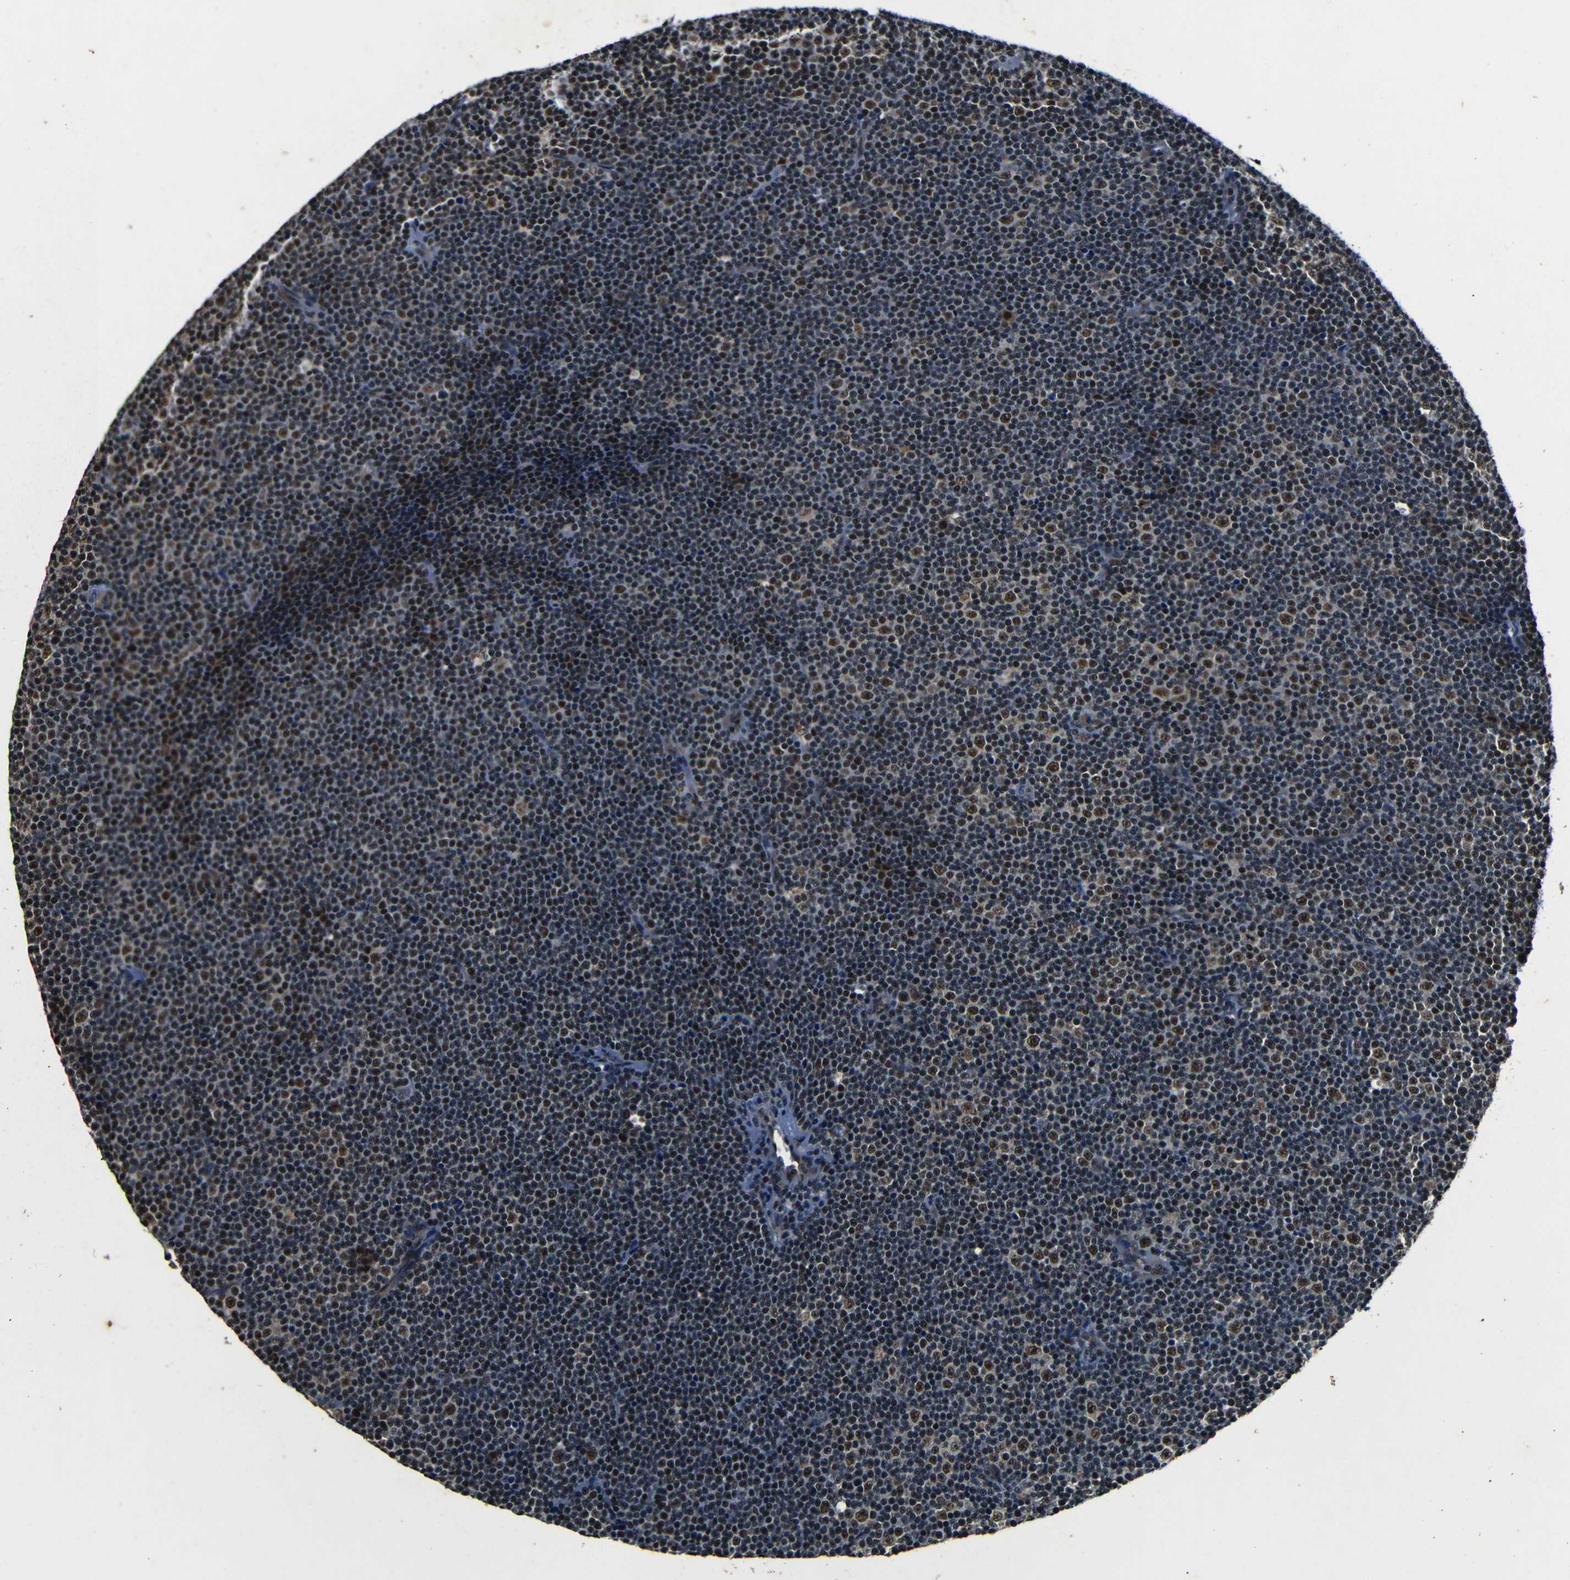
{"staining": {"intensity": "strong", "quantity": "25%-75%", "location": "nuclear"}, "tissue": "lymphoma", "cell_type": "Tumor cells", "image_type": "cancer", "snomed": [{"axis": "morphology", "description": "Malignant lymphoma, non-Hodgkin's type, Low grade"}, {"axis": "topography", "description": "Lymph node"}], "caption": "Lymphoma was stained to show a protein in brown. There is high levels of strong nuclear staining in approximately 25%-75% of tumor cells.", "gene": "FOXD4", "patient": {"sex": "female", "age": 67}}